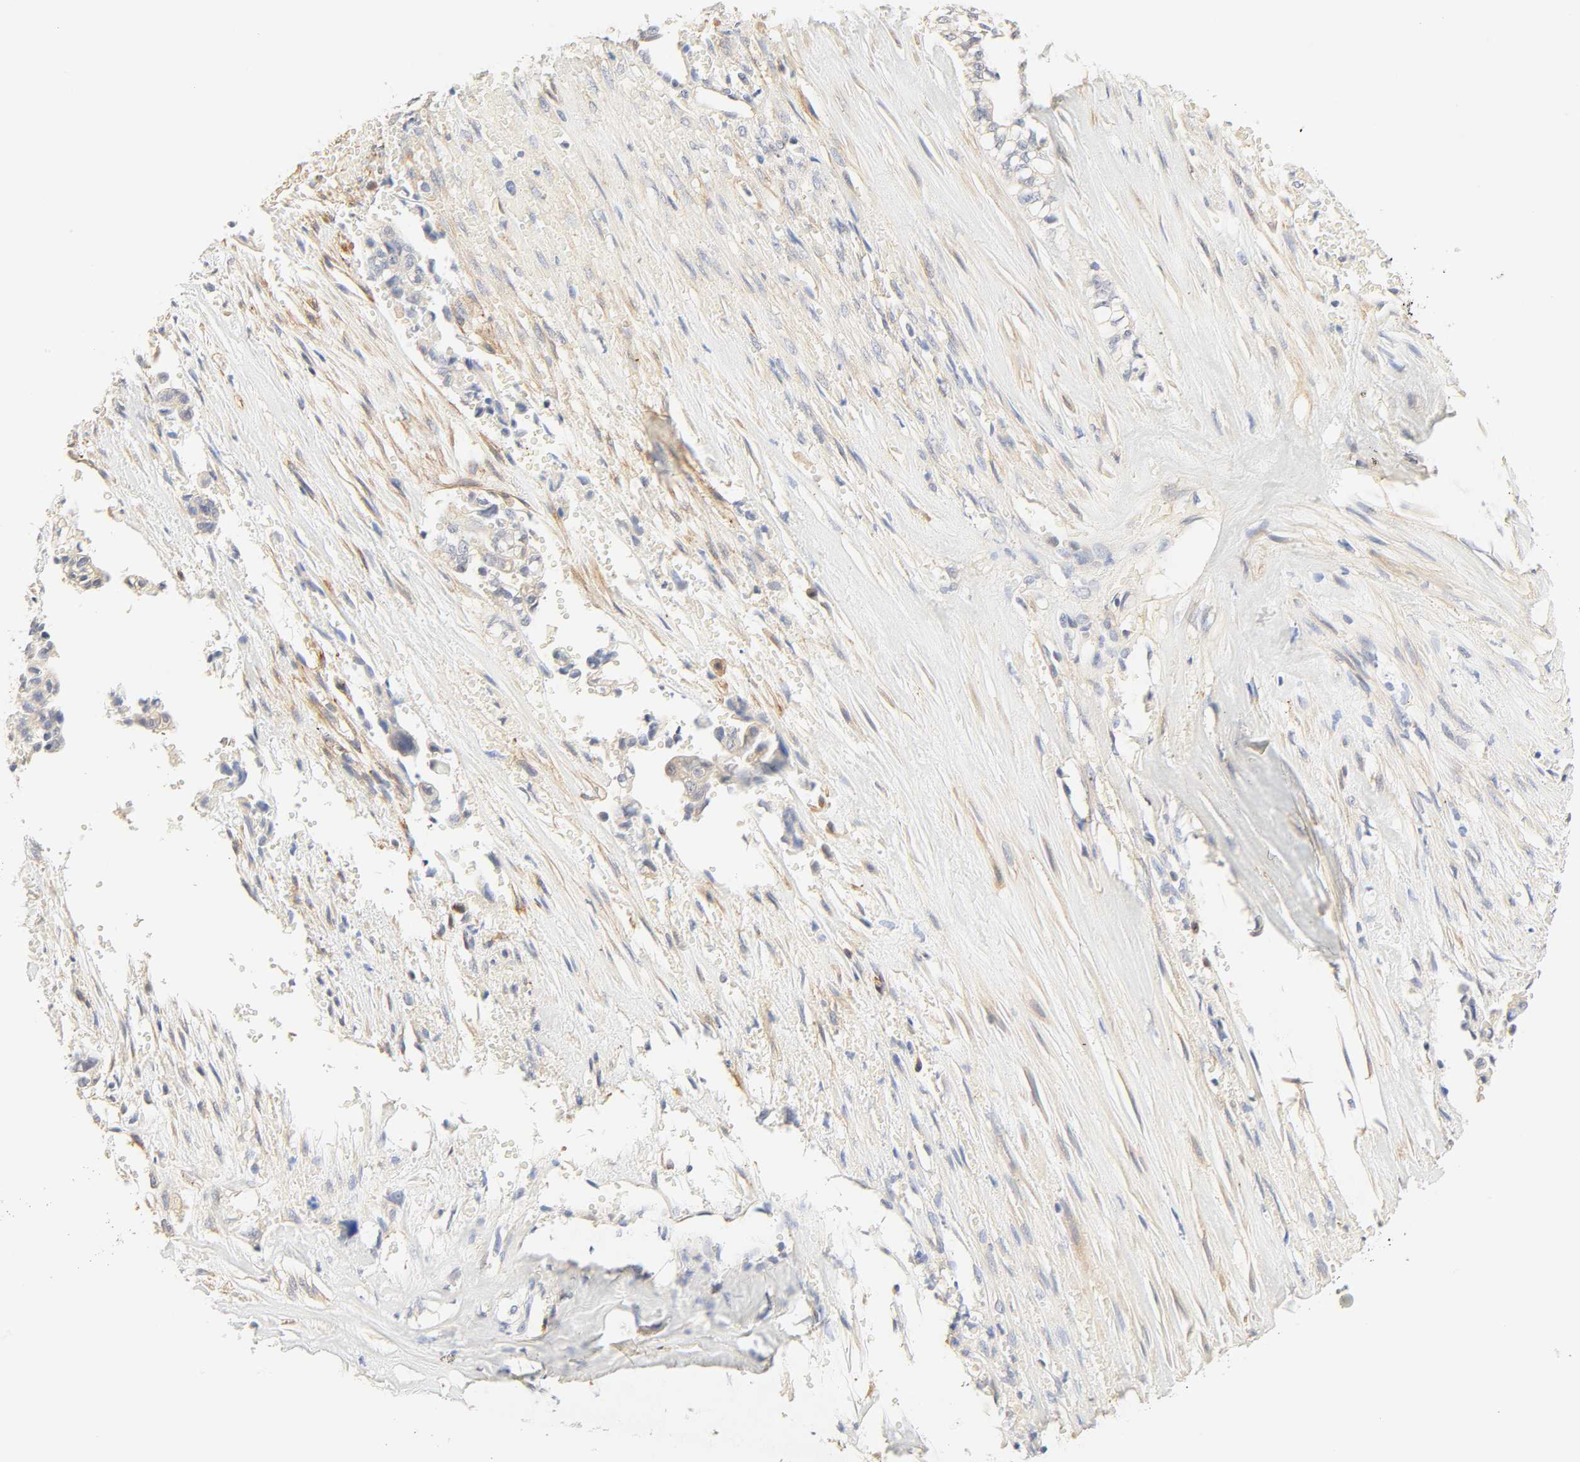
{"staining": {"intensity": "negative", "quantity": "none", "location": "none"}, "tissue": "liver cancer", "cell_type": "Tumor cells", "image_type": "cancer", "snomed": [{"axis": "morphology", "description": "Cholangiocarcinoma"}, {"axis": "topography", "description": "Liver"}], "caption": "Immunohistochemistry of cholangiocarcinoma (liver) shows no positivity in tumor cells.", "gene": "BORCS8-MEF2B", "patient": {"sex": "female", "age": 70}}